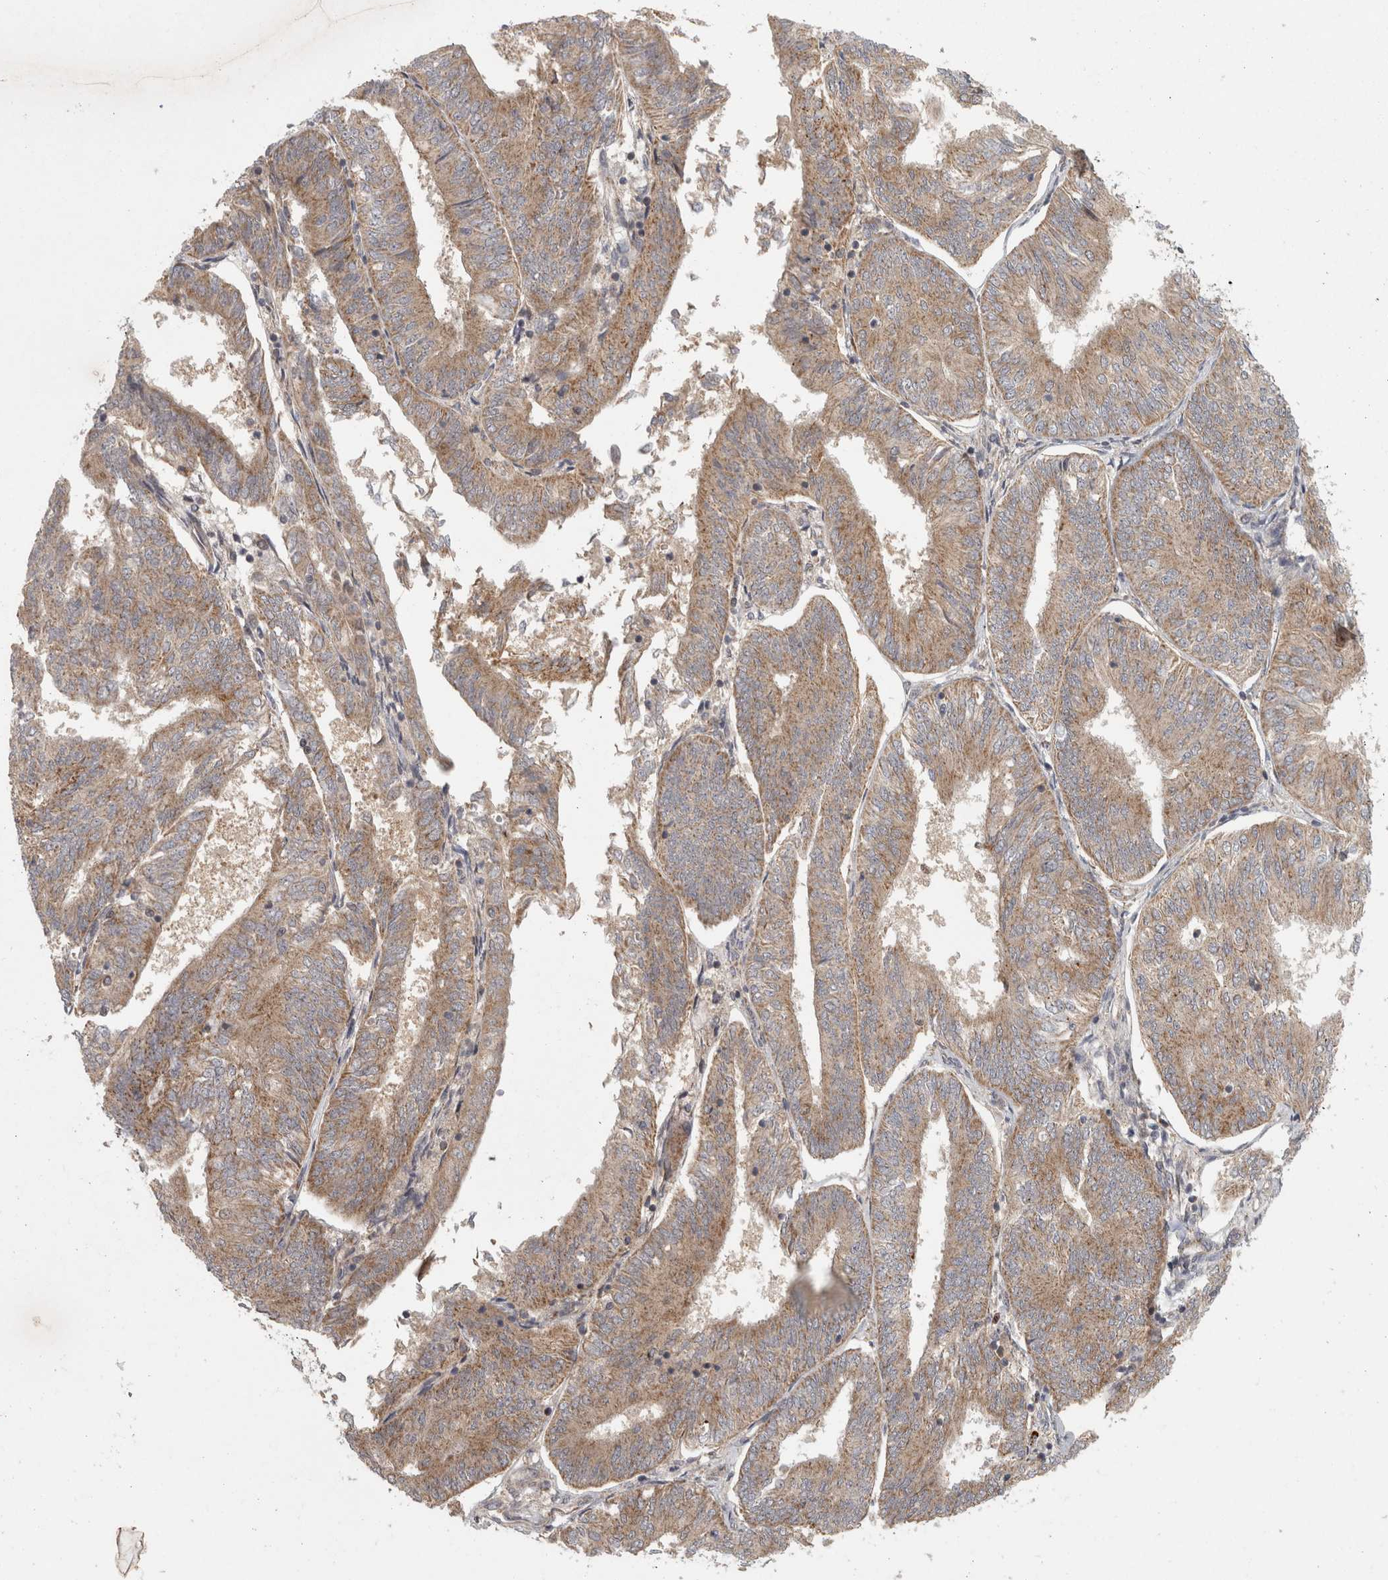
{"staining": {"intensity": "weak", "quantity": ">75%", "location": "cytoplasmic/membranous"}, "tissue": "endometrial cancer", "cell_type": "Tumor cells", "image_type": "cancer", "snomed": [{"axis": "morphology", "description": "Adenocarcinoma, NOS"}, {"axis": "topography", "description": "Endometrium"}], "caption": "IHC micrograph of neoplastic tissue: endometrial cancer stained using IHC shows low levels of weak protein expression localized specifically in the cytoplasmic/membranous of tumor cells, appearing as a cytoplasmic/membranous brown color.", "gene": "KDM8", "patient": {"sex": "female", "age": 58}}